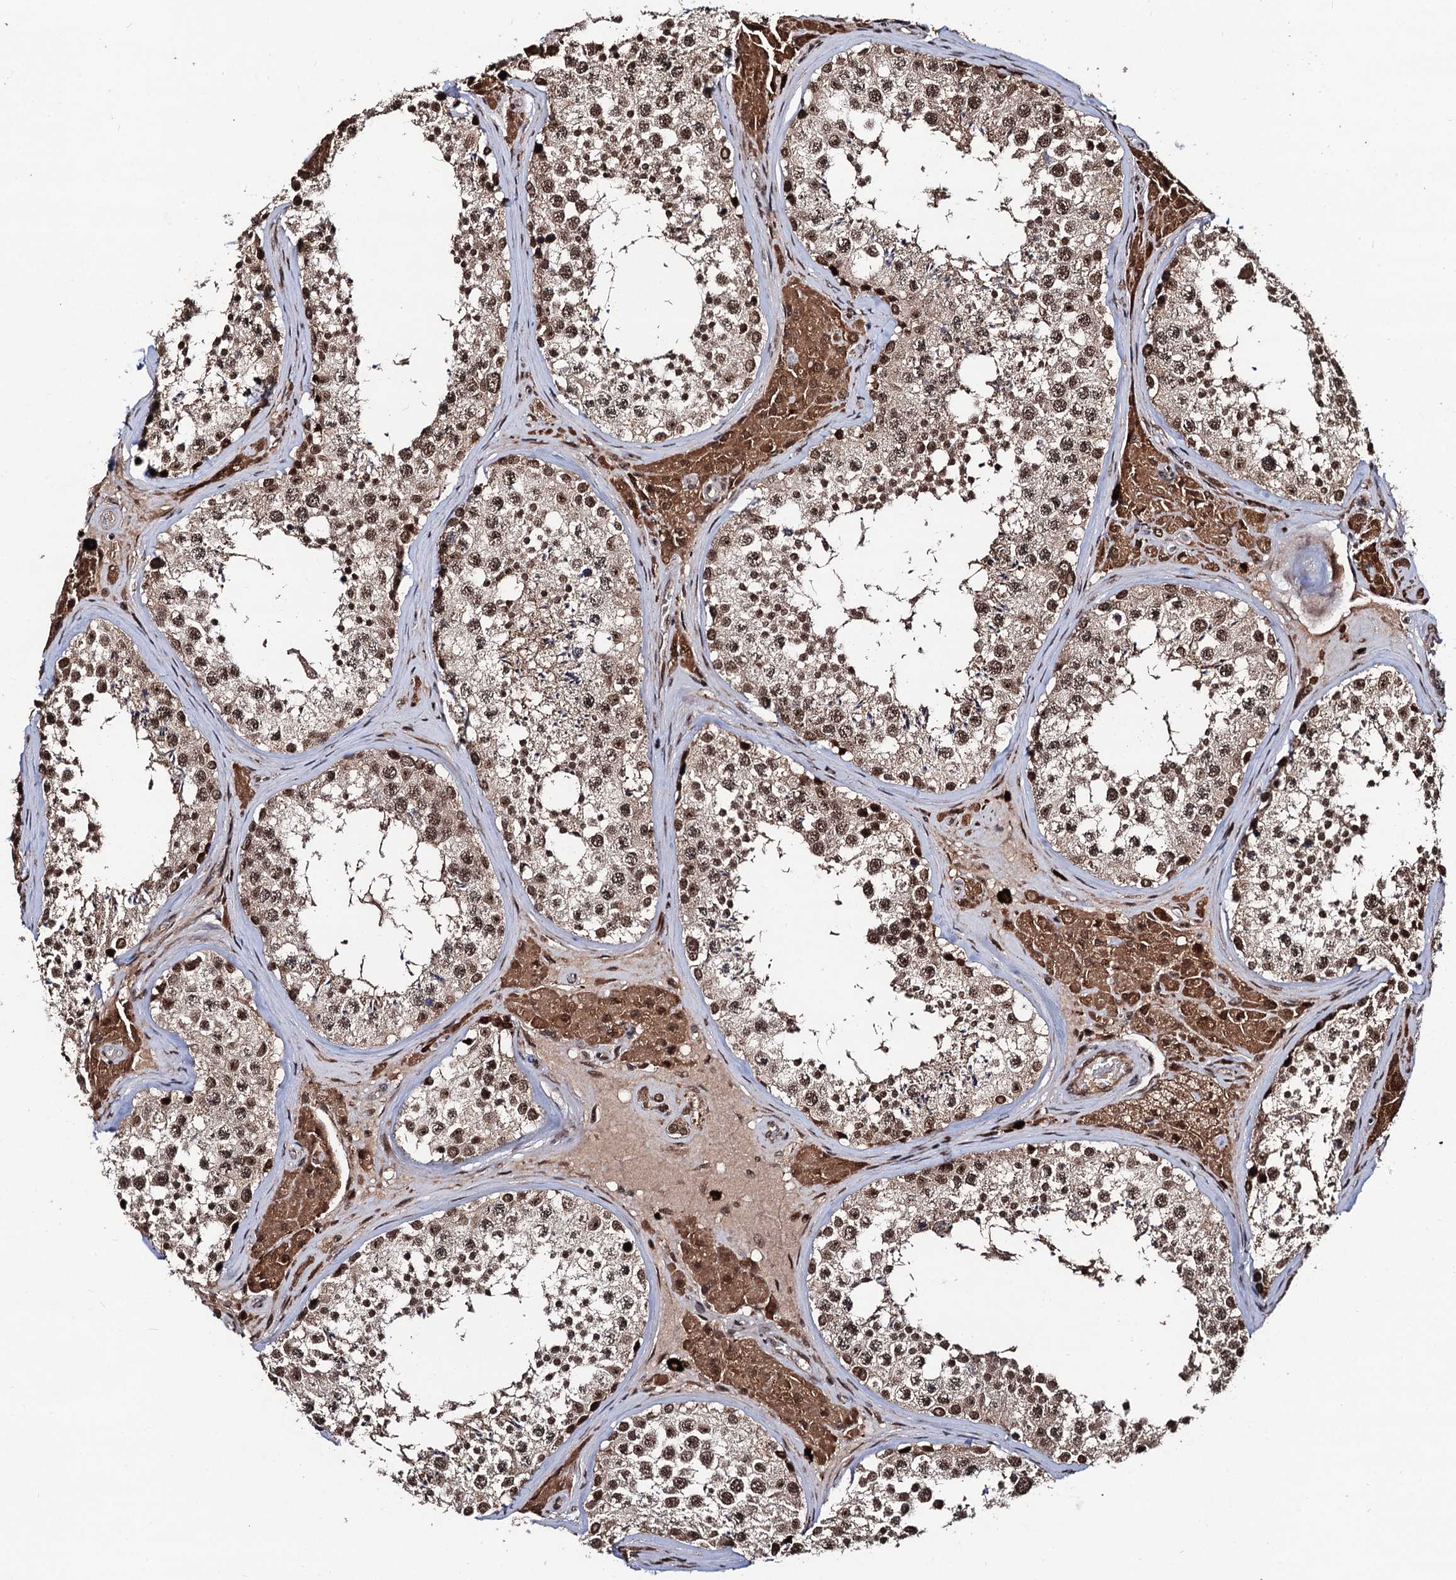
{"staining": {"intensity": "strong", "quantity": ">75%", "location": "cytoplasmic/membranous,nuclear"}, "tissue": "testis", "cell_type": "Cells in seminiferous ducts", "image_type": "normal", "snomed": [{"axis": "morphology", "description": "Normal tissue, NOS"}, {"axis": "topography", "description": "Testis"}], "caption": "Testis stained with IHC reveals strong cytoplasmic/membranous,nuclear expression in about >75% of cells in seminiferous ducts.", "gene": "SFSWAP", "patient": {"sex": "male", "age": 46}}